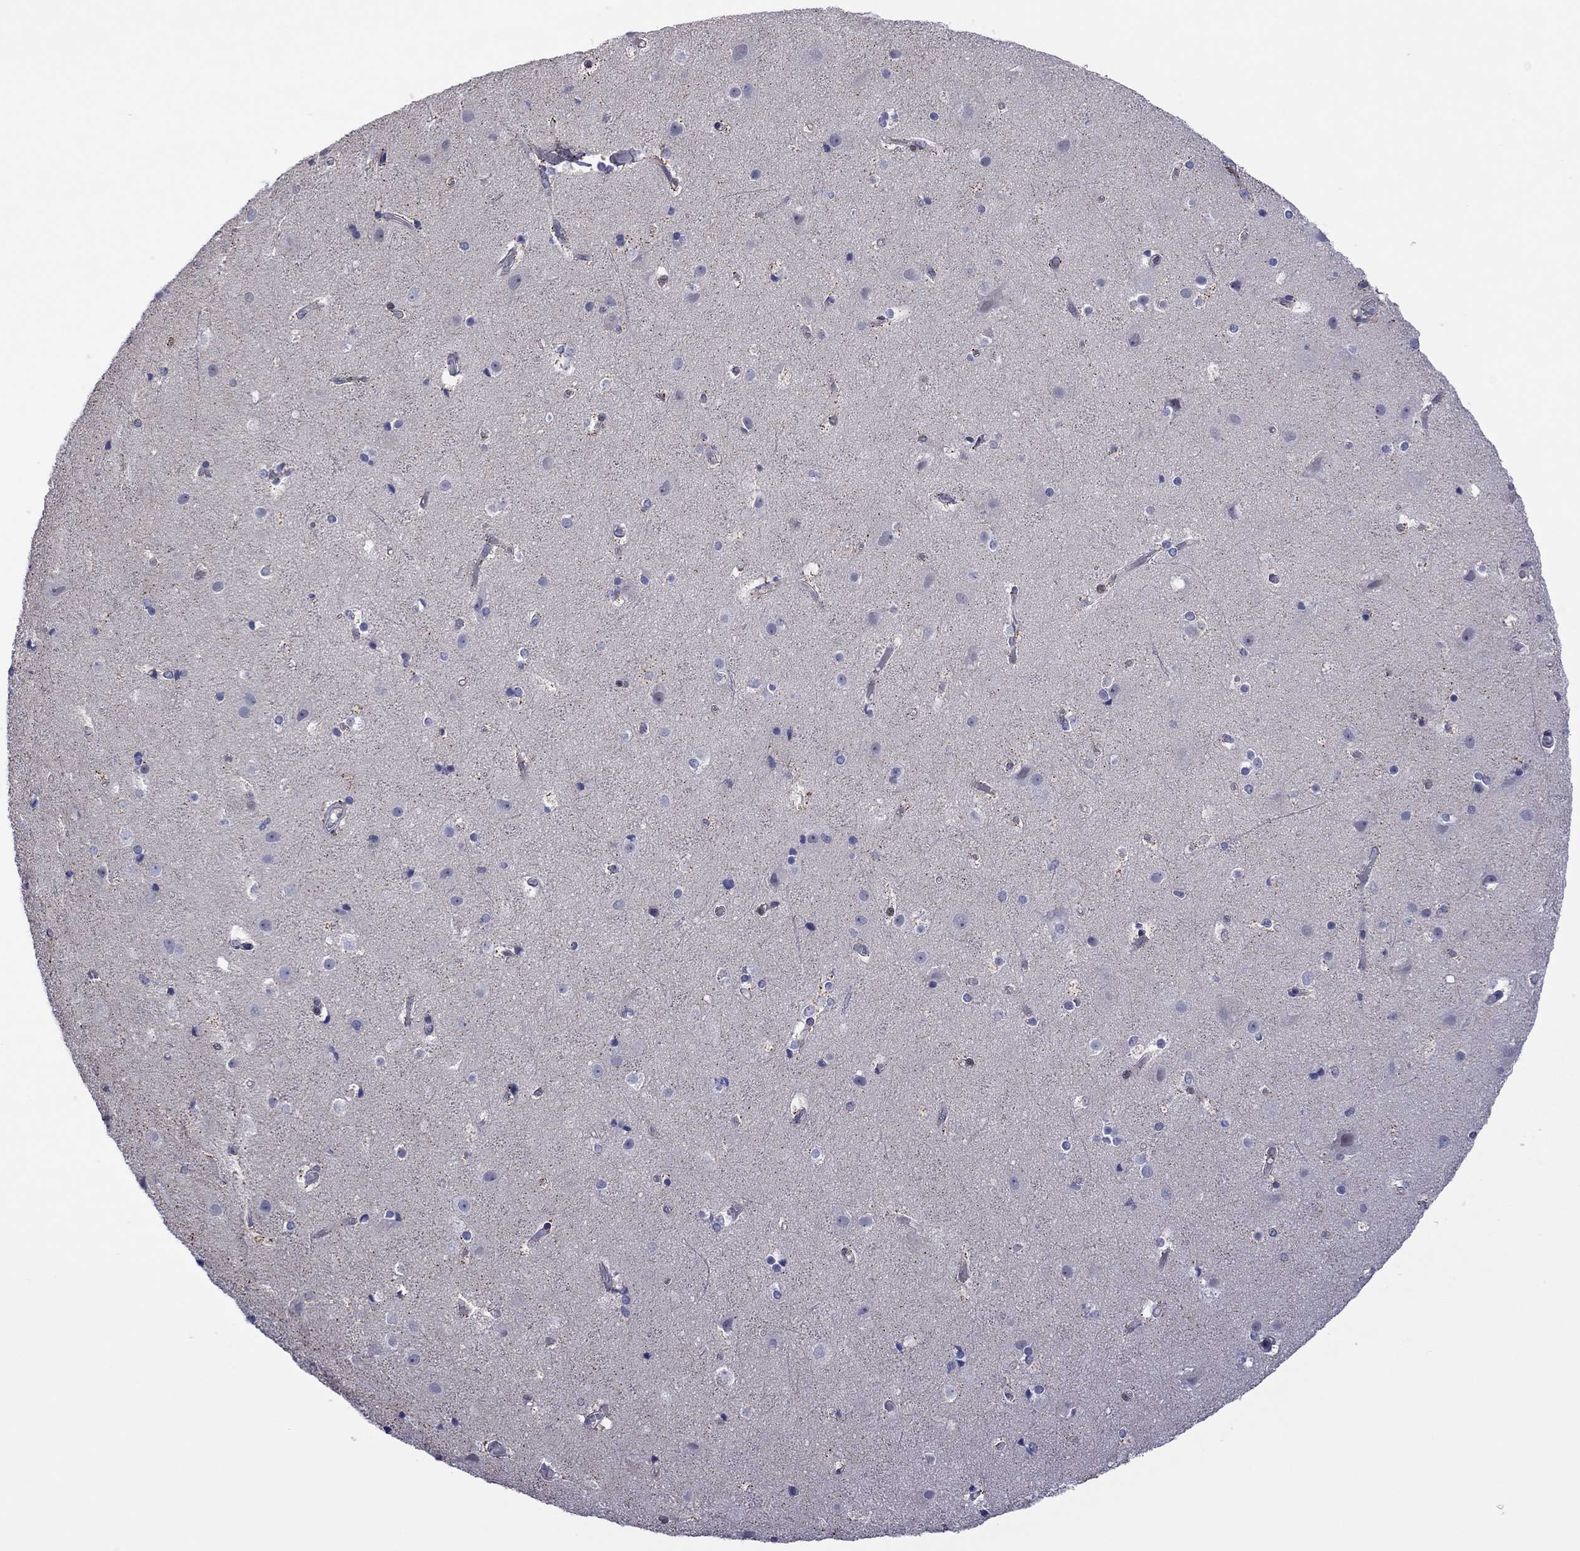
{"staining": {"intensity": "negative", "quantity": "none", "location": "none"}, "tissue": "cerebral cortex", "cell_type": "Endothelial cells", "image_type": "normal", "snomed": [{"axis": "morphology", "description": "Normal tissue, NOS"}, {"axis": "topography", "description": "Cerebral cortex"}], "caption": "DAB immunohistochemical staining of benign cerebral cortex displays no significant staining in endothelial cells. (Immunohistochemistry, brightfield microscopy, high magnification).", "gene": "POU5F2", "patient": {"sex": "female", "age": 52}}